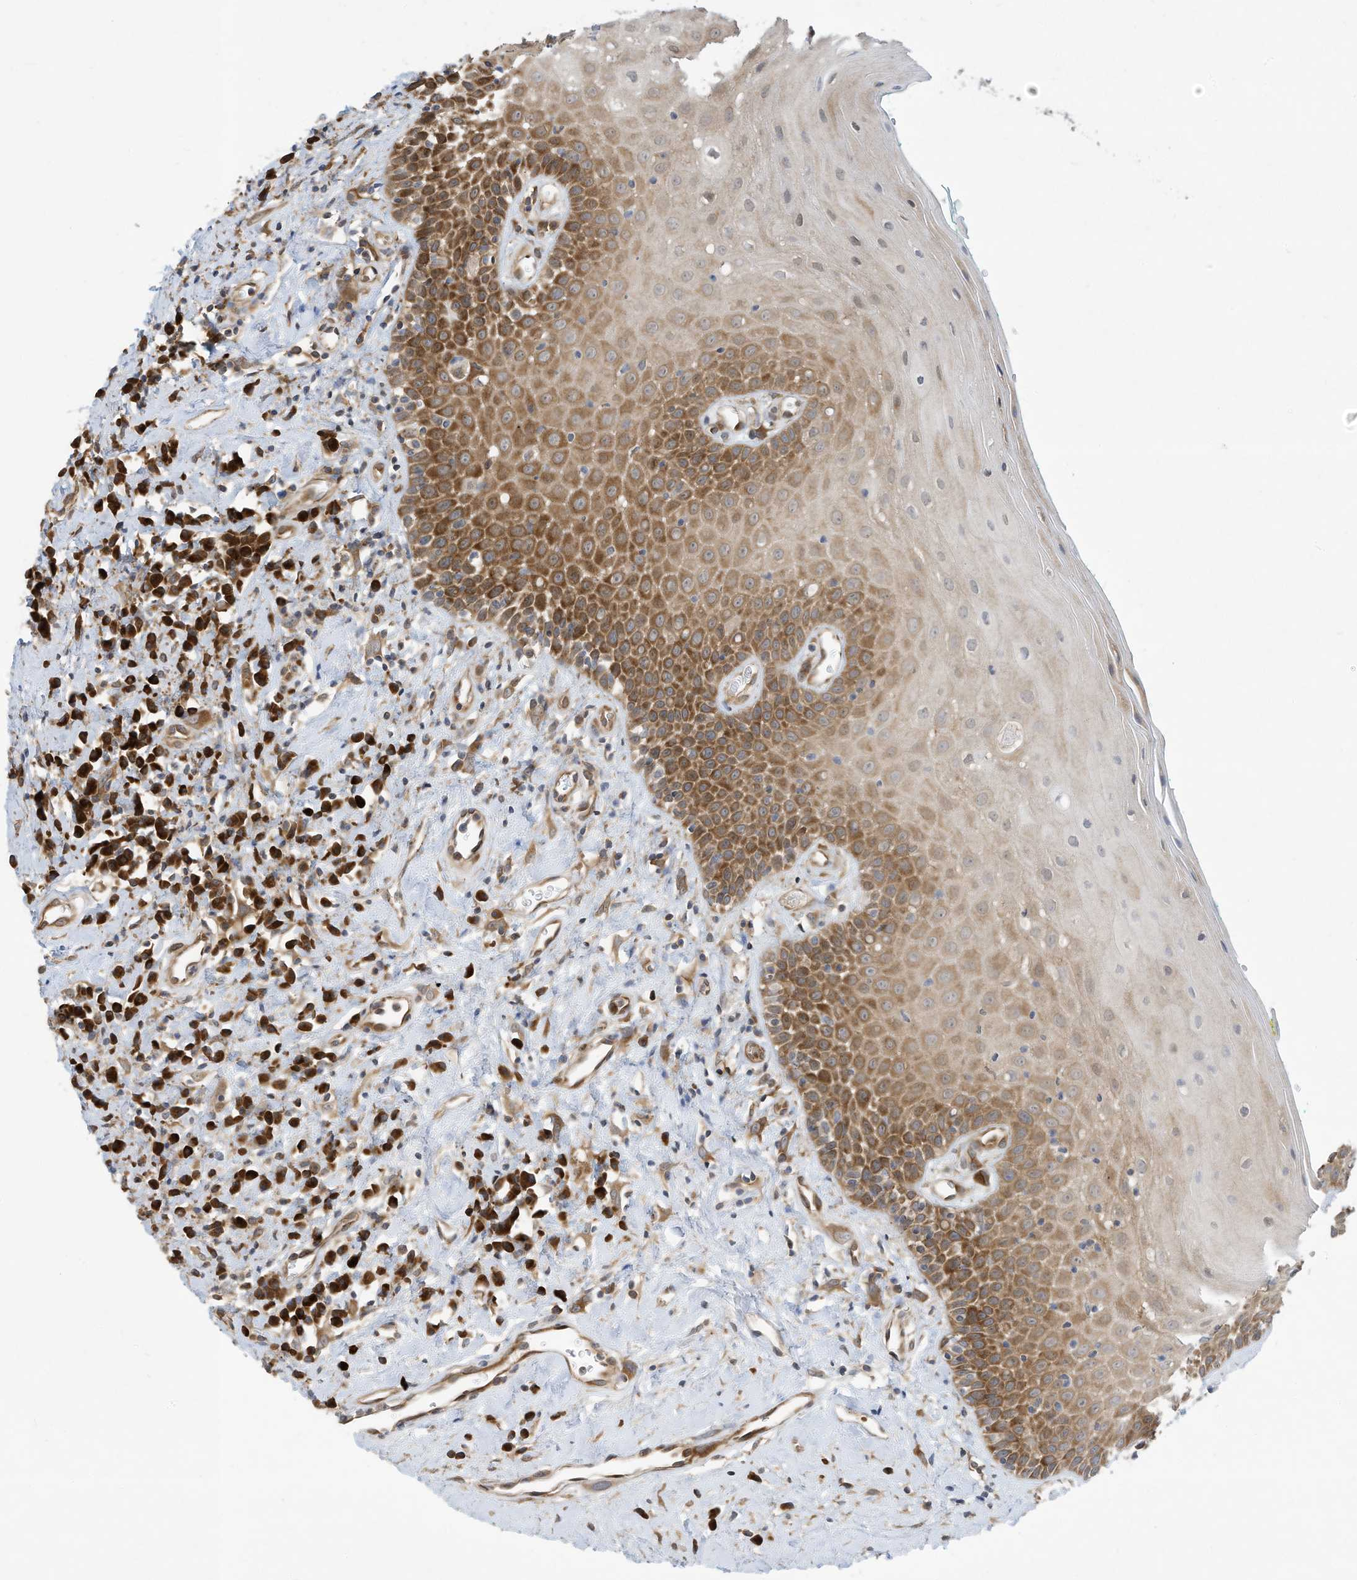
{"staining": {"intensity": "moderate", "quantity": "25%-75%", "location": "cytoplasmic/membranous"}, "tissue": "oral mucosa", "cell_type": "Squamous epithelial cells", "image_type": "normal", "snomed": [{"axis": "morphology", "description": "Normal tissue, NOS"}, {"axis": "morphology", "description": "Squamous cell carcinoma, NOS"}, {"axis": "topography", "description": "Oral tissue"}, {"axis": "topography", "description": "Head-Neck"}], "caption": "An image of human oral mucosa stained for a protein exhibits moderate cytoplasmic/membranous brown staining in squamous epithelial cells. The staining is performed using DAB (3,3'-diaminobenzidine) brown chromogen to label protein expression. The nuclei are counter-stained blue using hematoxylin.", "gene": "USE1", "patient": {"sex": "female", "age": 70}}